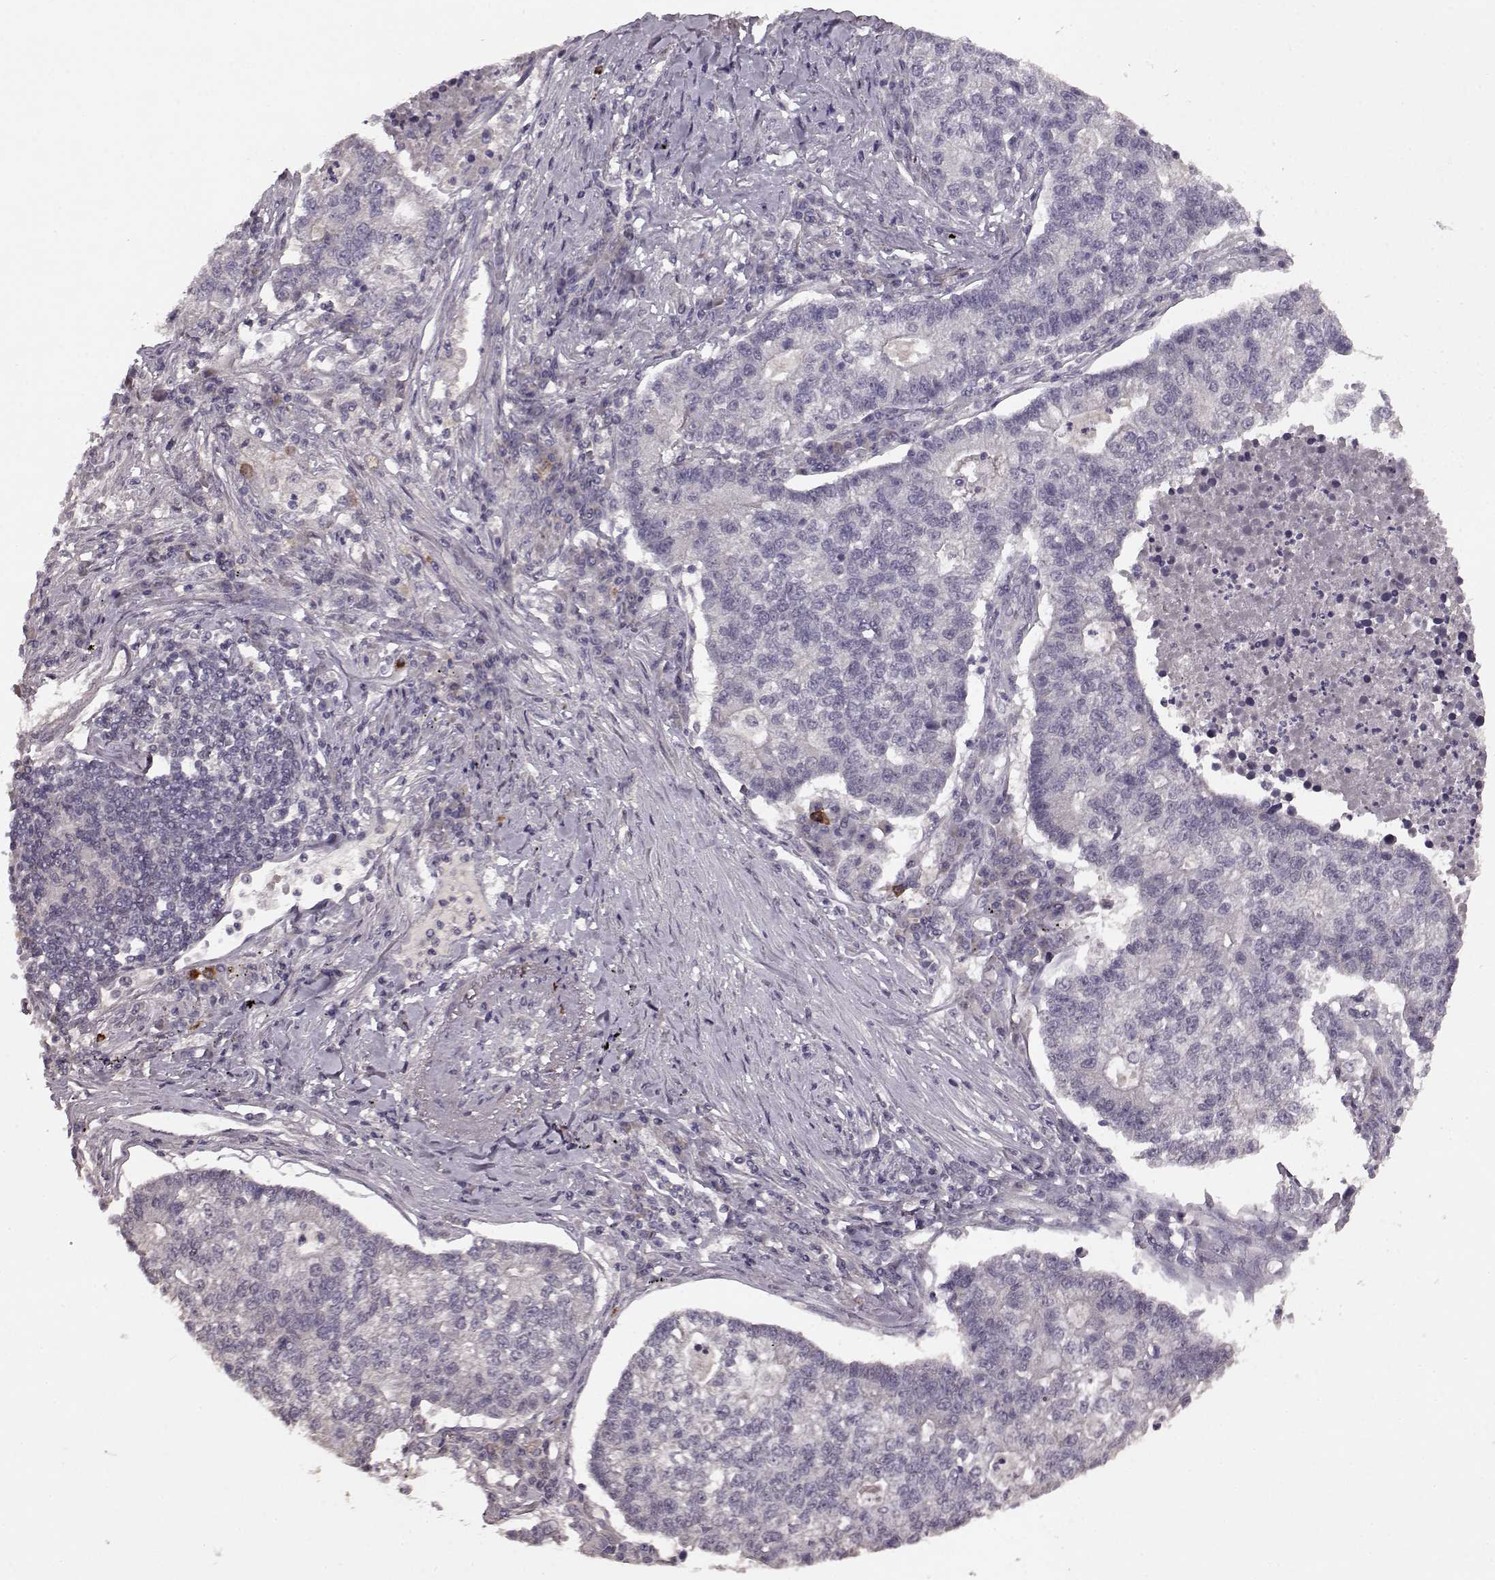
{"staining": {"intensity": "negative", "quantity": "none", "location": "none"}, "tissue": "lung cancer", "cell_type": "Tumor cells", "image_type": "cancer", "snomed": [{"axis": "morphology", "description": "Adenocarcinoma, NOS"}, {"axis": "topography", "description": "Lung"}], "caption": "Tumor cells are negative for protein expression in human lung cancer (adenocarcinoma).", "gene": "SLC52A3", "patient": {"sex": "male", "age": 57}}